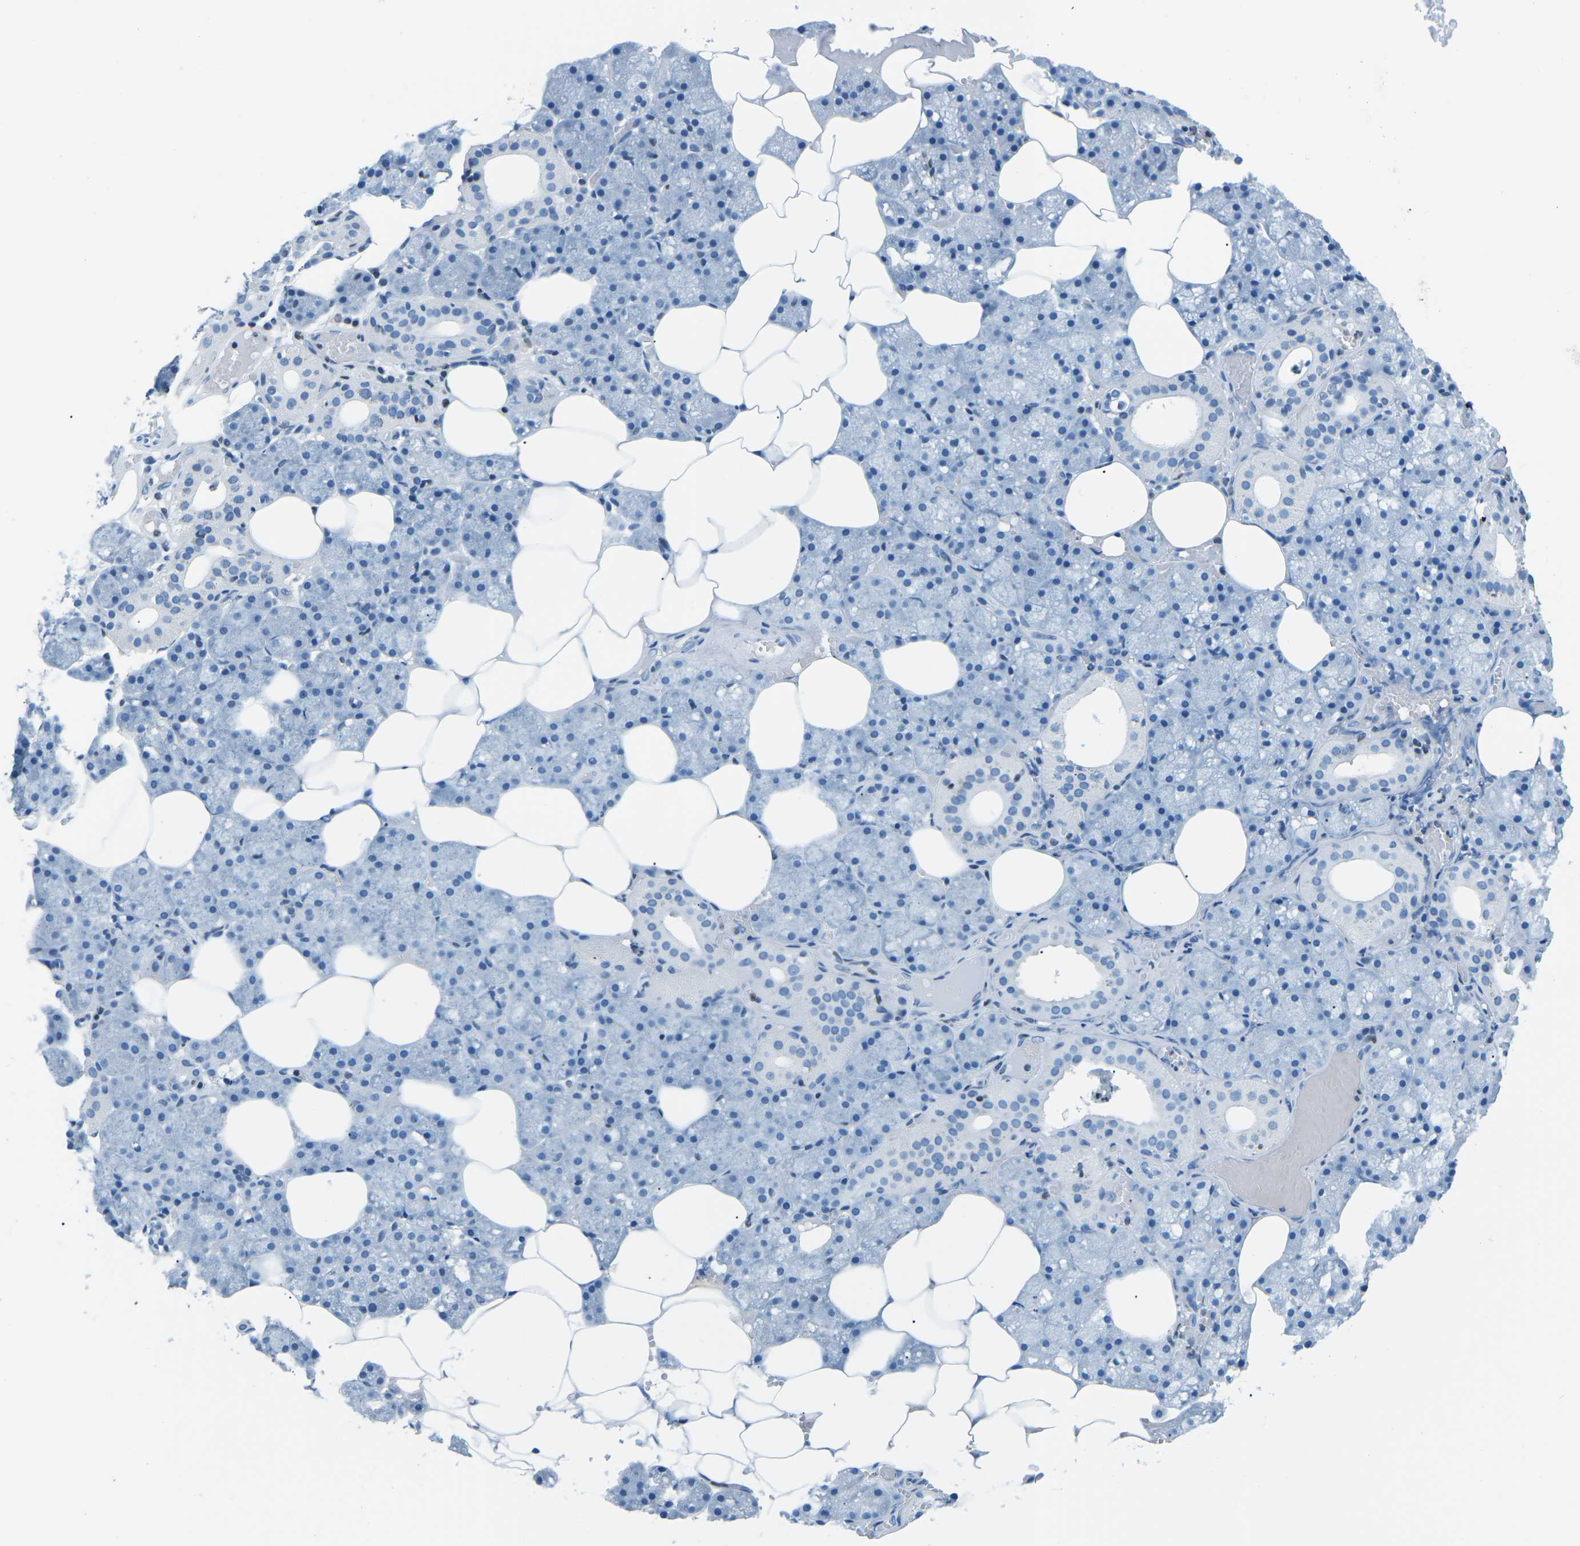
{"staining": {"intensity": "negative", "quantity": "none", "location": "none"}, "tissue": "salivary gland", "cell_type": "Glandular cells", "image_type": "normal", "snomed": [{"axis": "morphology", "description": "Normal tissue, NOS"}, {"axis": "topography", "description": "Salivary gland"}], "caption": "A high-resolution image shows immunohistochemistry staining of unremarkable salivary gland, which shows no significant staining in glandular cells. (Brightfield microscopy of DAB IHC at high magnification).", "gene": "CELF2", "patient": {"sex": "male", "age": 62}}